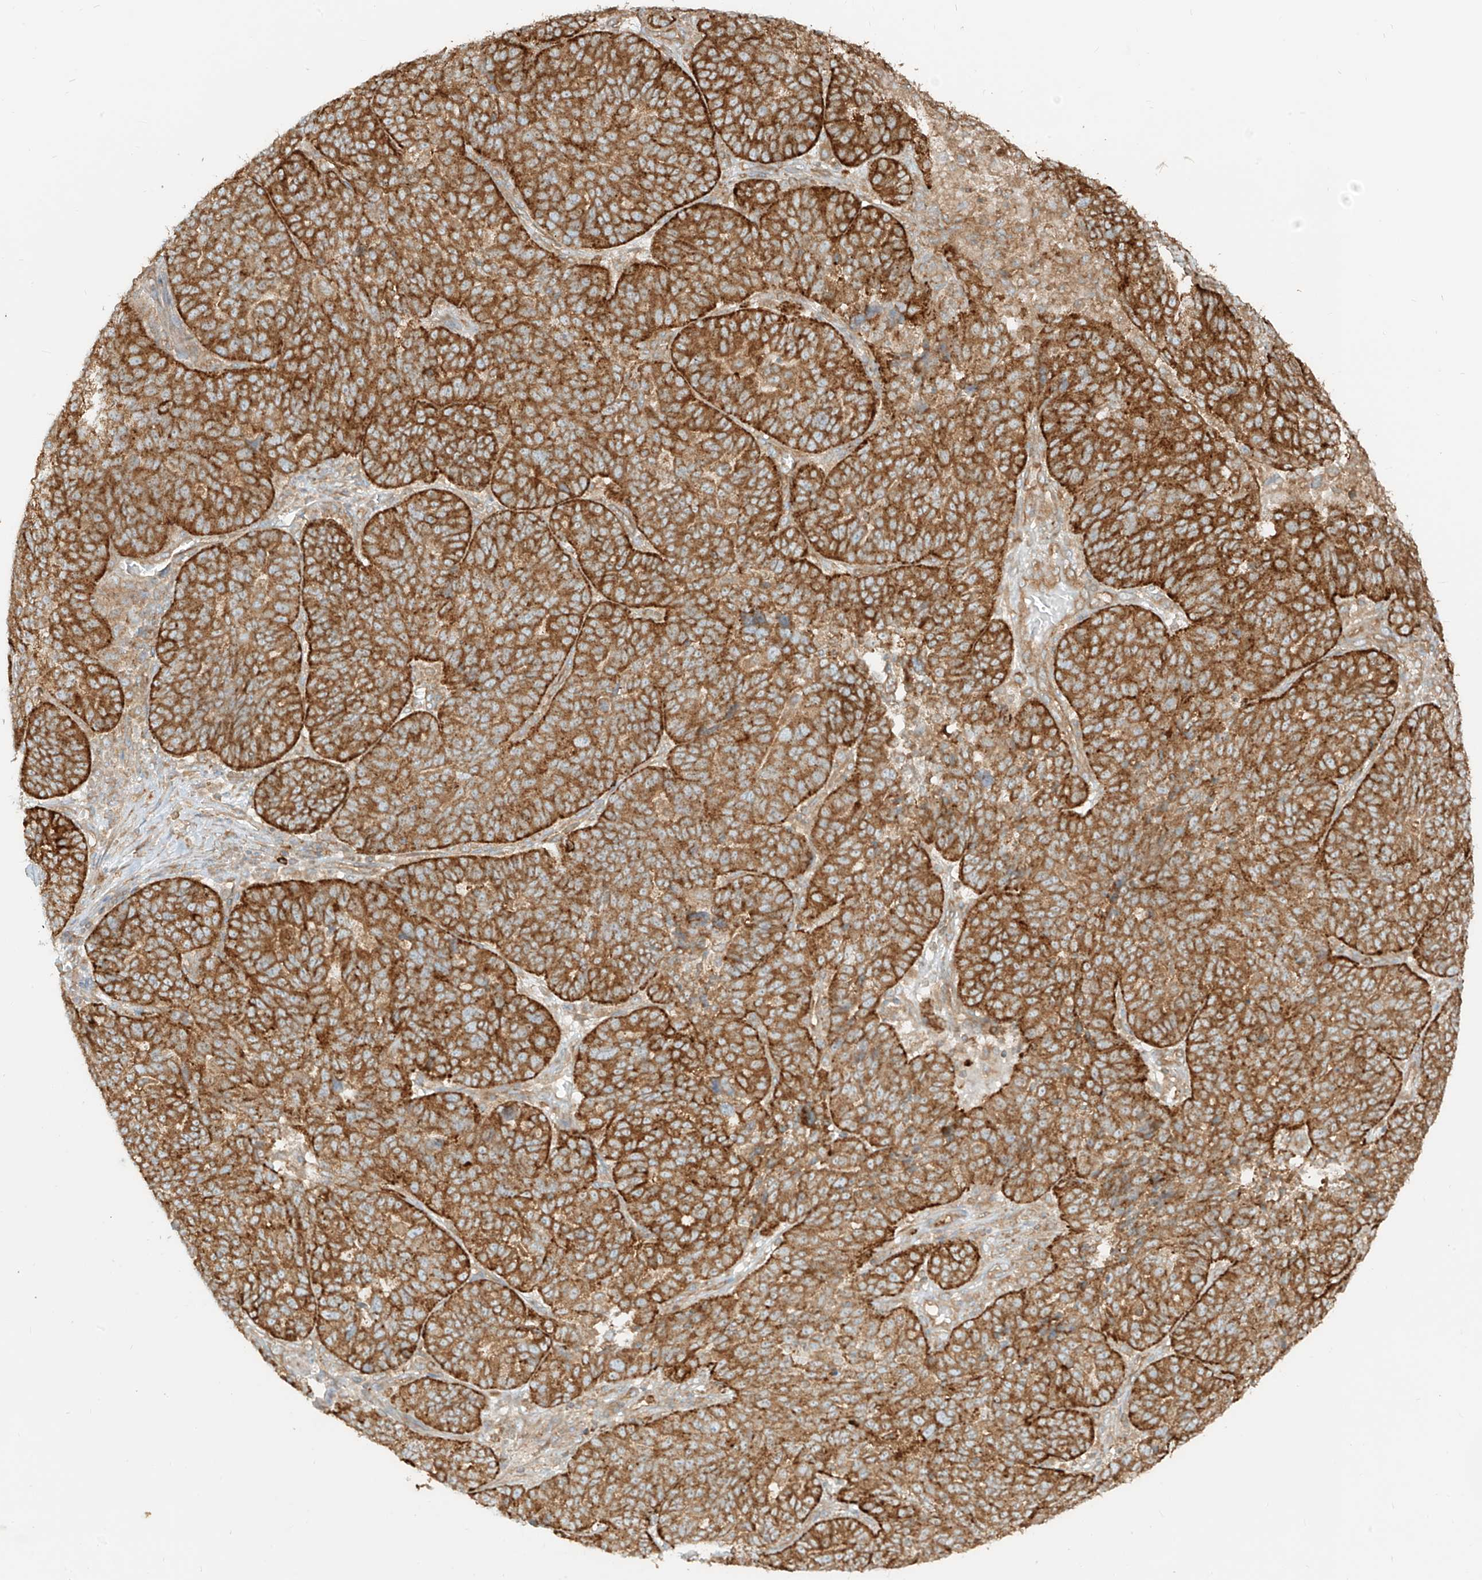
{"staining": {"intensity": "strong", "quantity": ">75%", "location": "cytoplasmic/membranous"}, "tissue": "ovarian cancer", "cell_type": "Tumor cells", "image_type": "cancer", "snomed": [{"axis": "morphology", "description": "Cystadenocarcinoma, serous, NOS"}, {"axis": "topography", "description": "Ovary"}], "caption": "The photomicrograph reveals staining of ovarian cancer (serous cystadenocarcinoma), revealing strong cytoplasmic/membranous protein positivity (brown color) within tumor cells. The staining was performed using DAB (3,3'-diaminobenzidine), with brown indicating positive protein expression. Nuclei are stained blue with hematoxylin.", "gene": "CCDC115", "patient": {"sex": "female", "age": 59}}